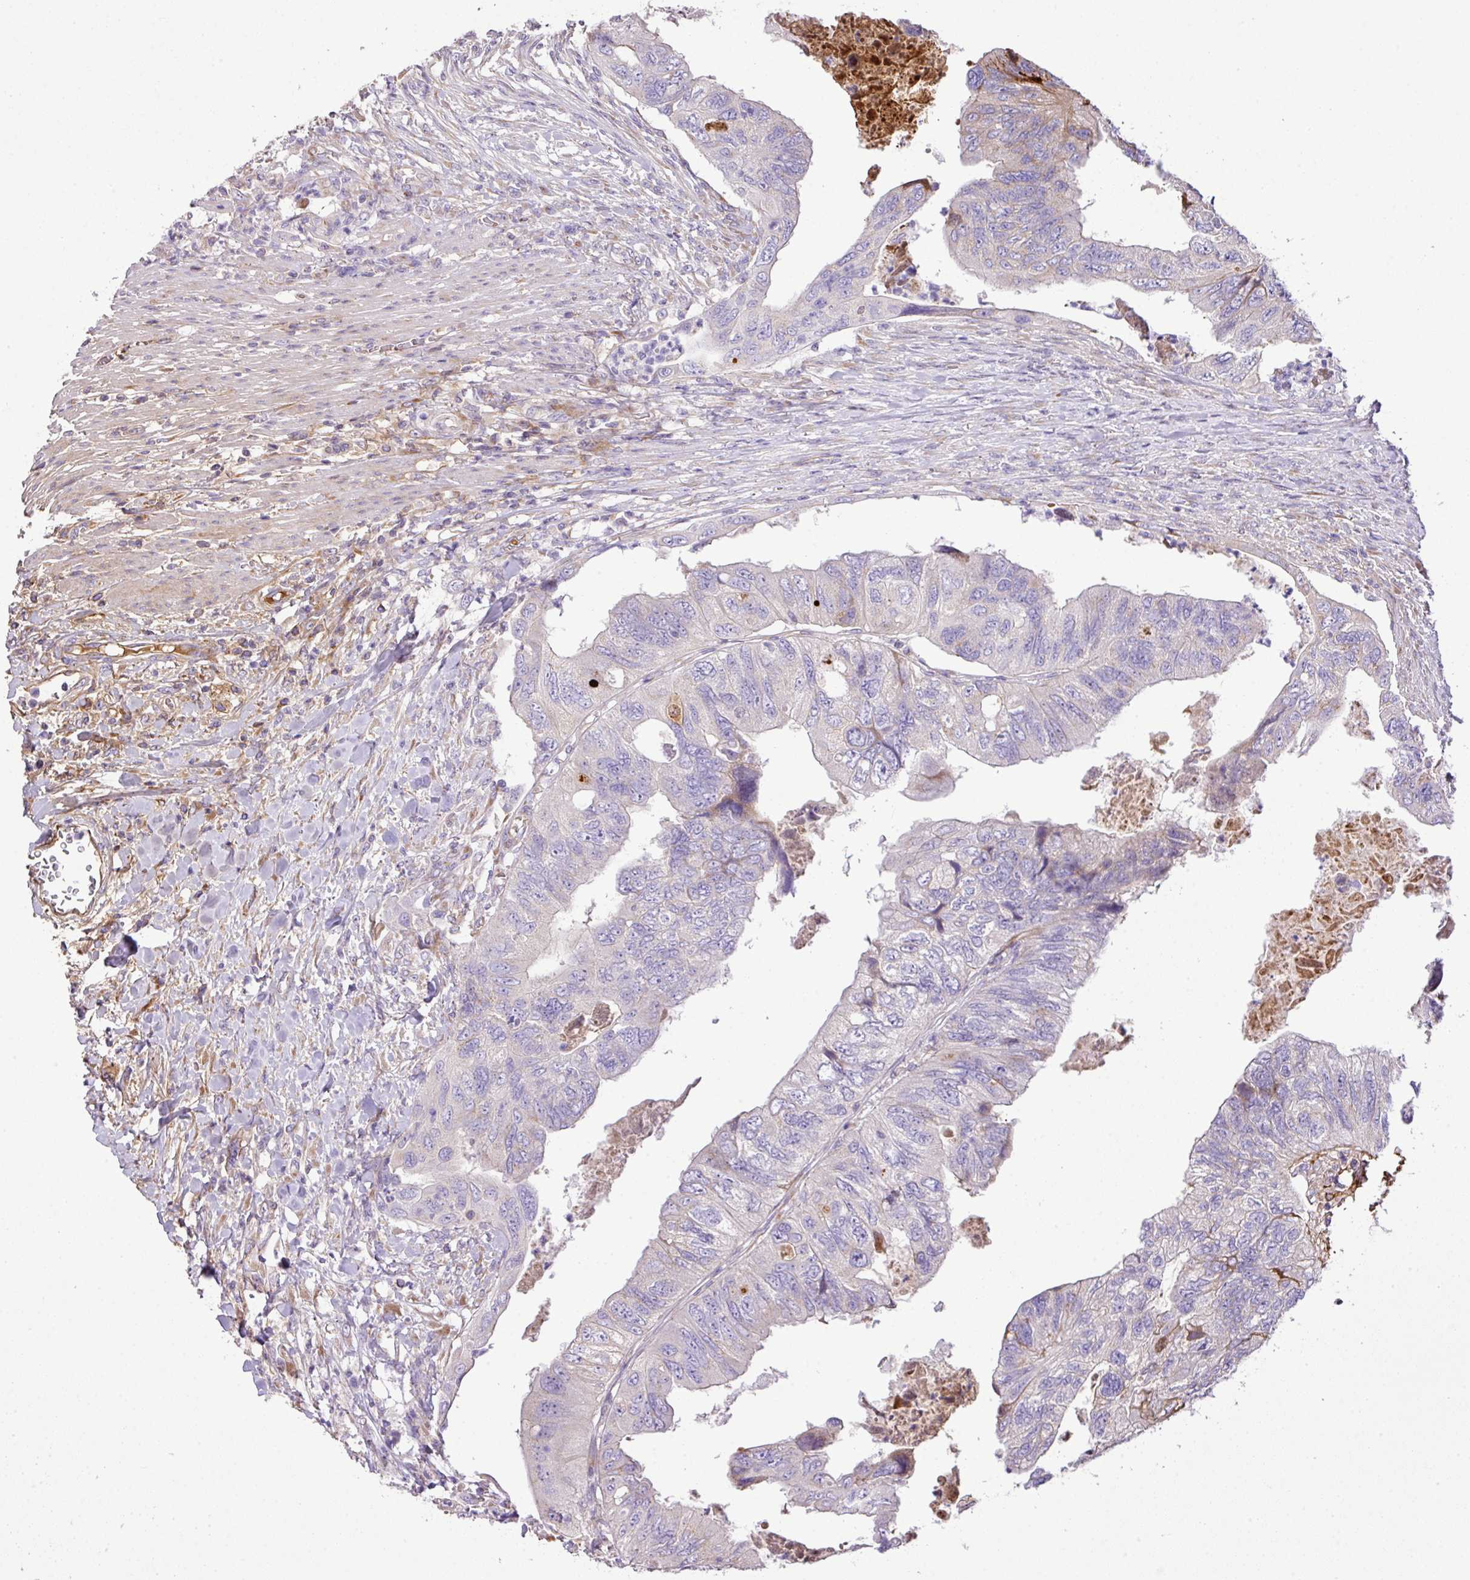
{"staining": {"intensity": "moderate", "quantity": "<25%", "location": "cytoplasmic/membranous"}, "tissue": "colorectal cancer", "cell_type": "Tumor cells", "image_type": "cancer", "snomed": [{"axis": "morphology", "description": "Adenocarcinoma, NOS"}, {"axis": "topography", "description": "Rectum"}], "caption": "Tumor cells exhibit low levels of moderate cytoplasmic/membranous expression in approximately <25% of cells in colorectal cancer (adenocarcinoma).", "gene": "CTXN2", "patient": {"sex": "male", "age": 63}}